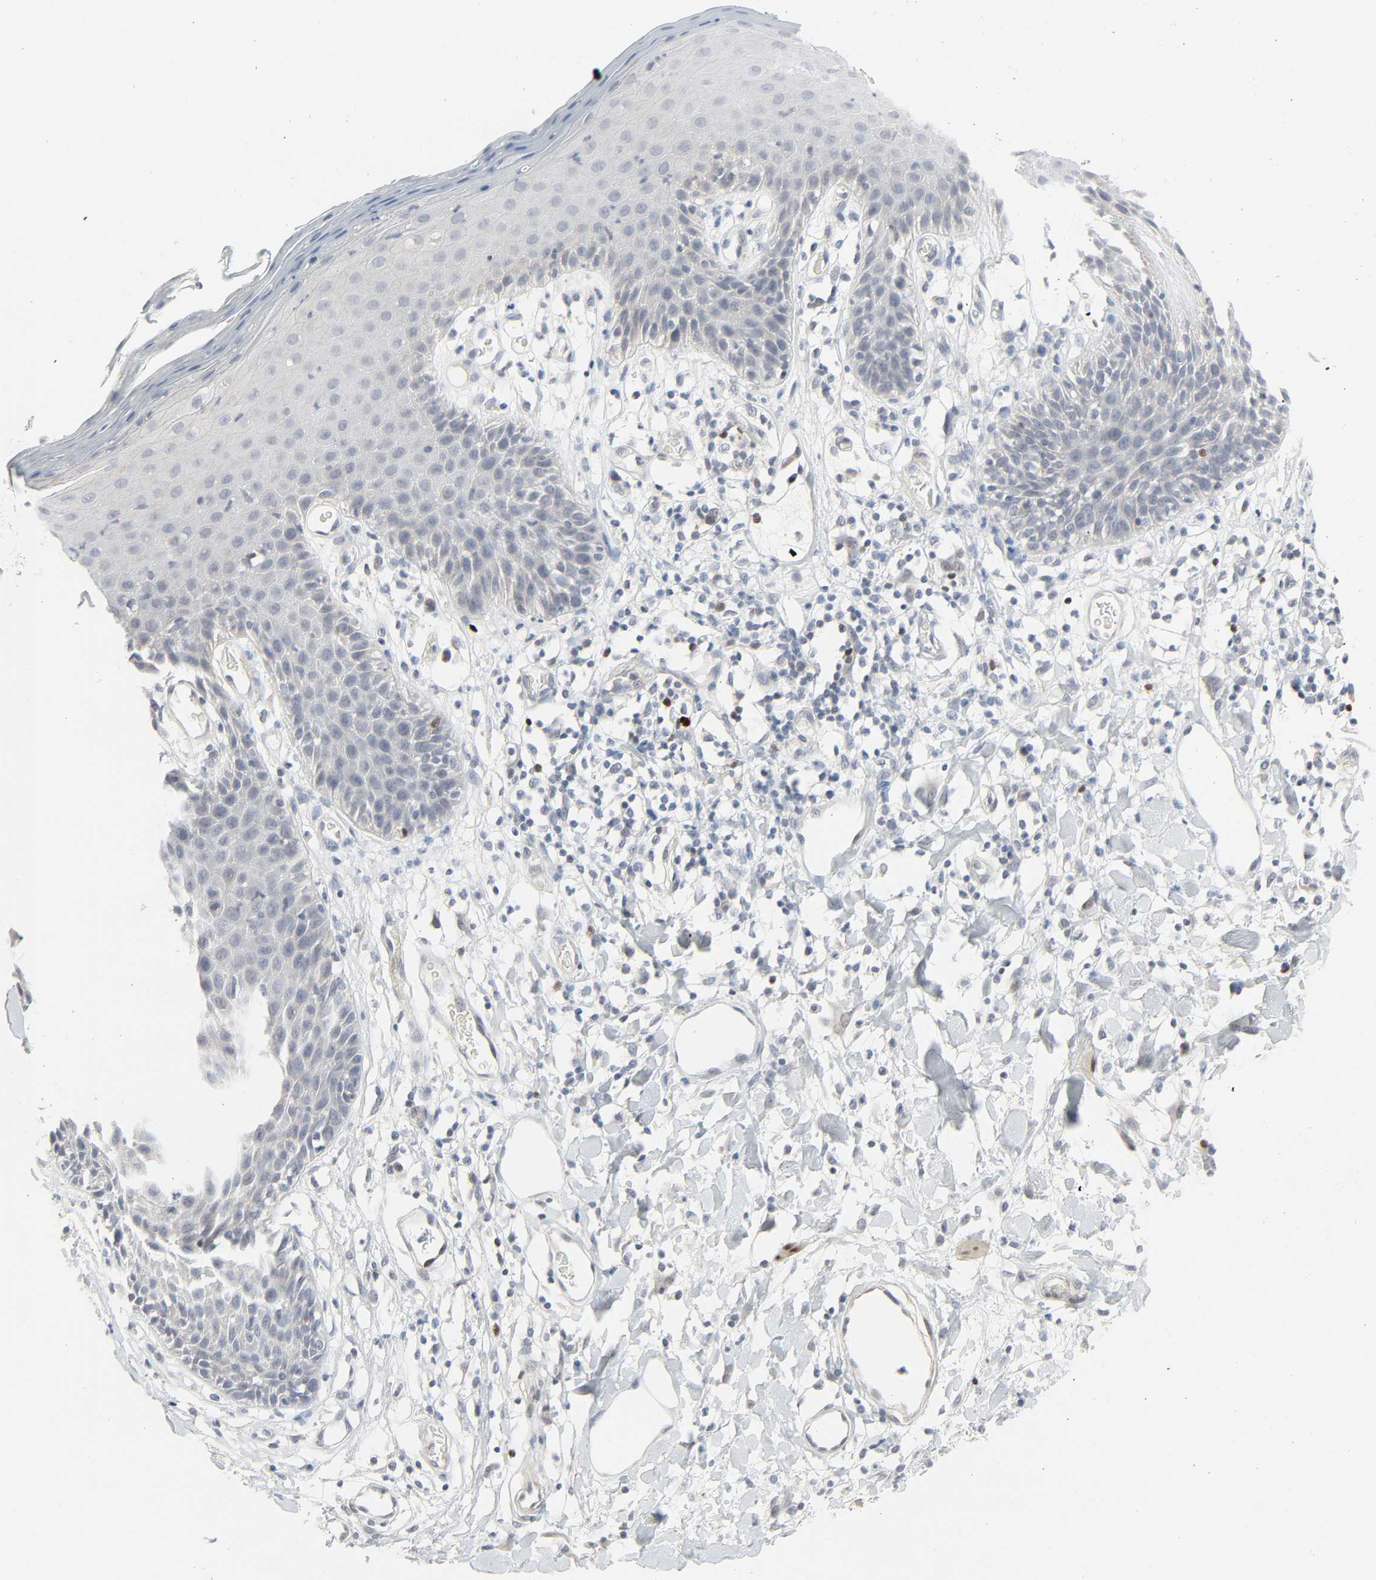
{"staining": {"intensity": "negative", "quantity": "none", "location": "none"}, "tissue": "skin", "cell_type": "Epidermal cells", "image_type": "normal", "snomed": [{"axis": "morphology", "description": "Normal tissue, NOS"}, {"axis": "topography", "description": "Vulva"}, {"axis": "topography", "description": "Peripheral nerve tissue"}], "caption": "Immunohistochemistry (IHC) photomicrograph of unremarkable human skin stained for a protein (brown), which shows no expression in epidermal cells.", "gene": "ZBTB16", "patient": {"sex": "female", "age": 68}}